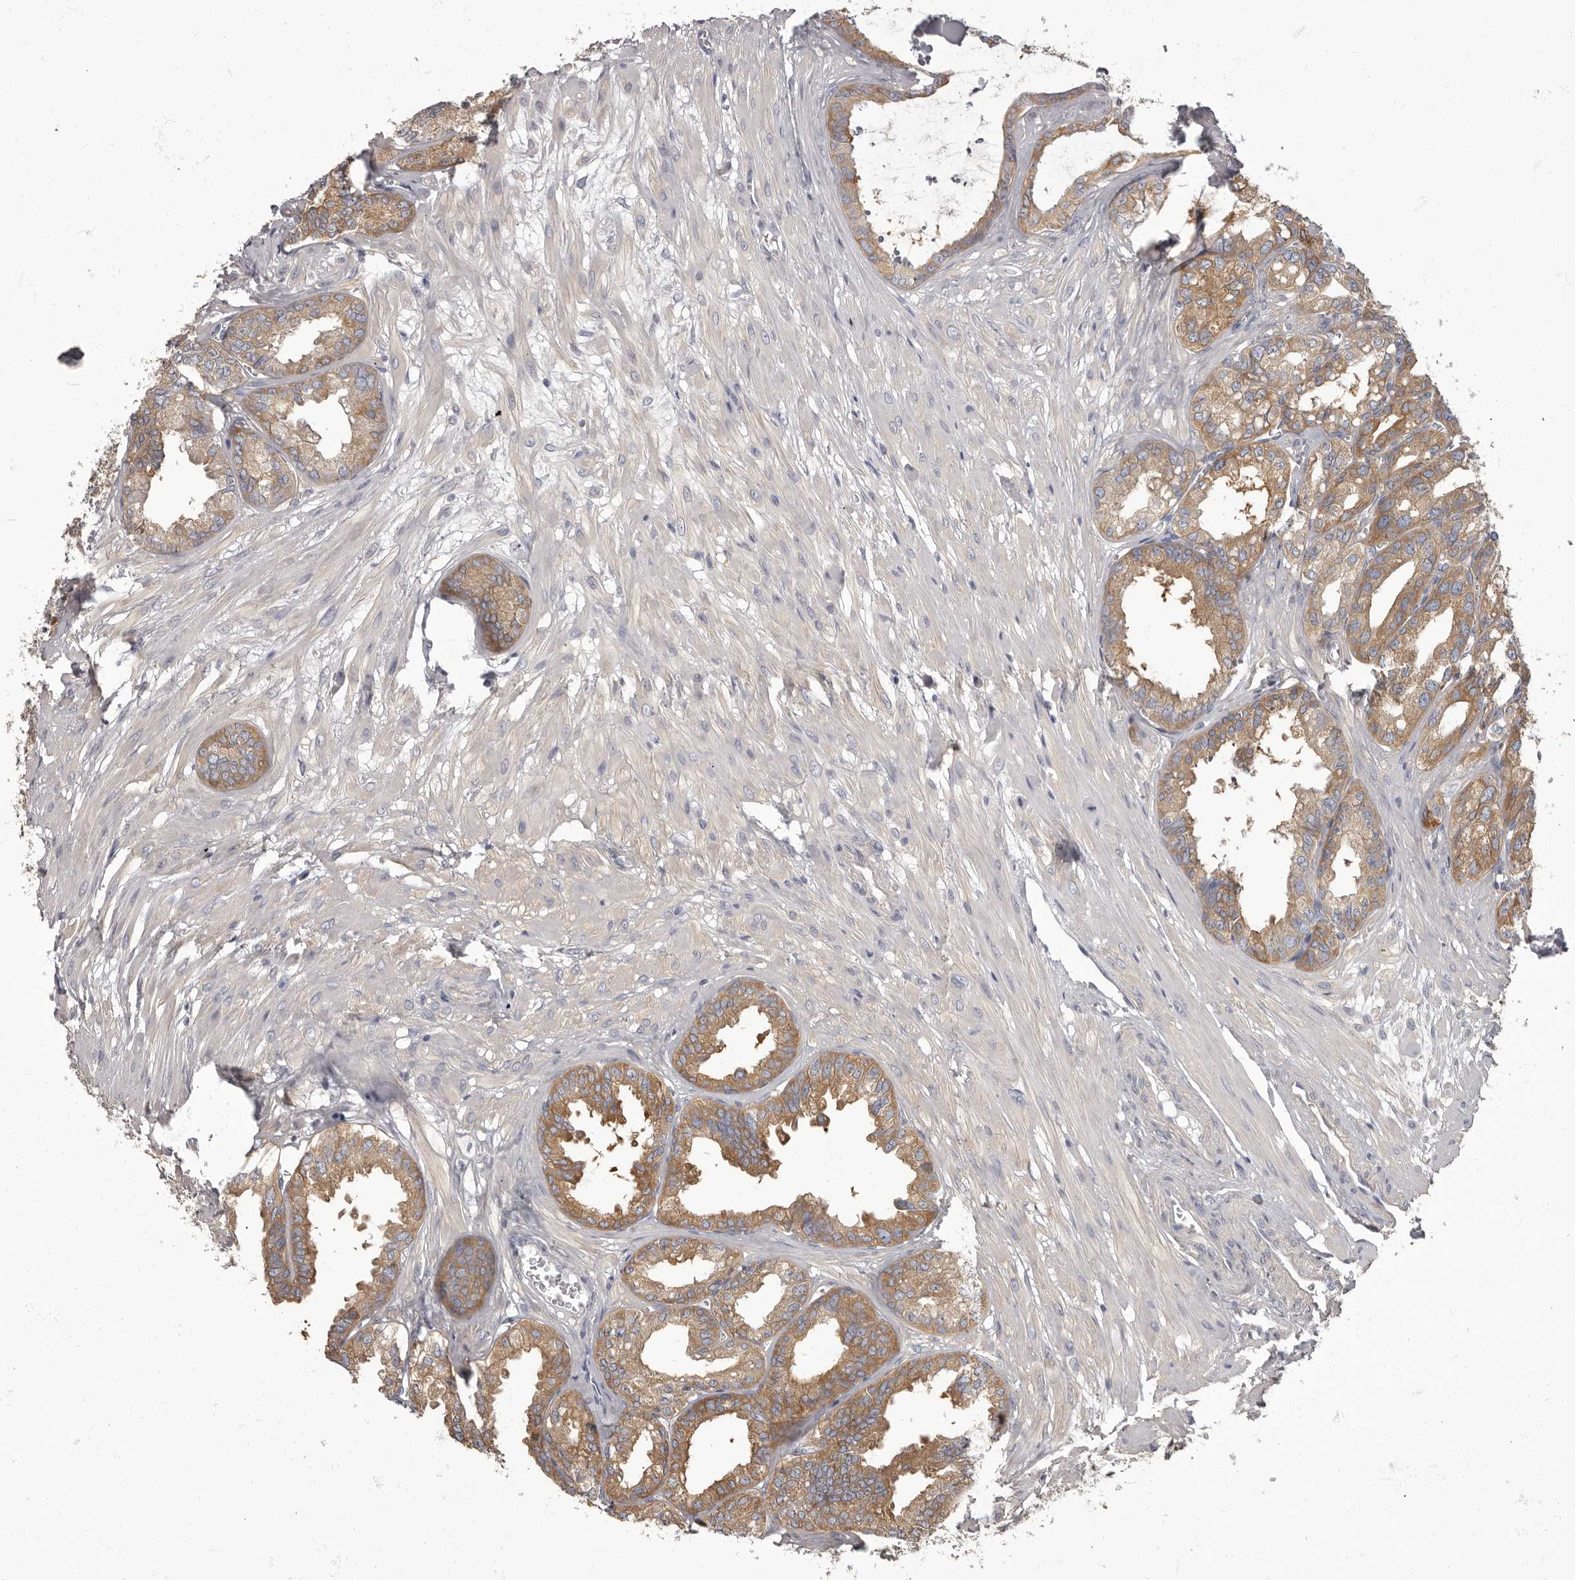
{"staining": {"intensity": "moderate", "quantity": ">75%", "location": "cytoplasmic/membranous"}, "tissue": "seminal vesicle", "cell_type": "Glandular cells", "image_type": "normal", "snomed": [{"axis": "morphology", "description": "Normal tissue, NOS"}, {"axis": "topography", "description": "Prostate"}, {"axis": "topography", "description": "Seminal veicle"}], "caption": "DAB (3,3'-diaminobenzidine) immunohistochemical staining of unremarkable seminal vesicle exhibits moderate cytoplasmic/membranous protein staining in about >75% of glandular cells. (Stains: DAB in brown, nuclei in blue, Microscopy: brightfield microscopy at high magnification).", "gene": "APEH", "patient": {"sex": "male", "age": 51}}